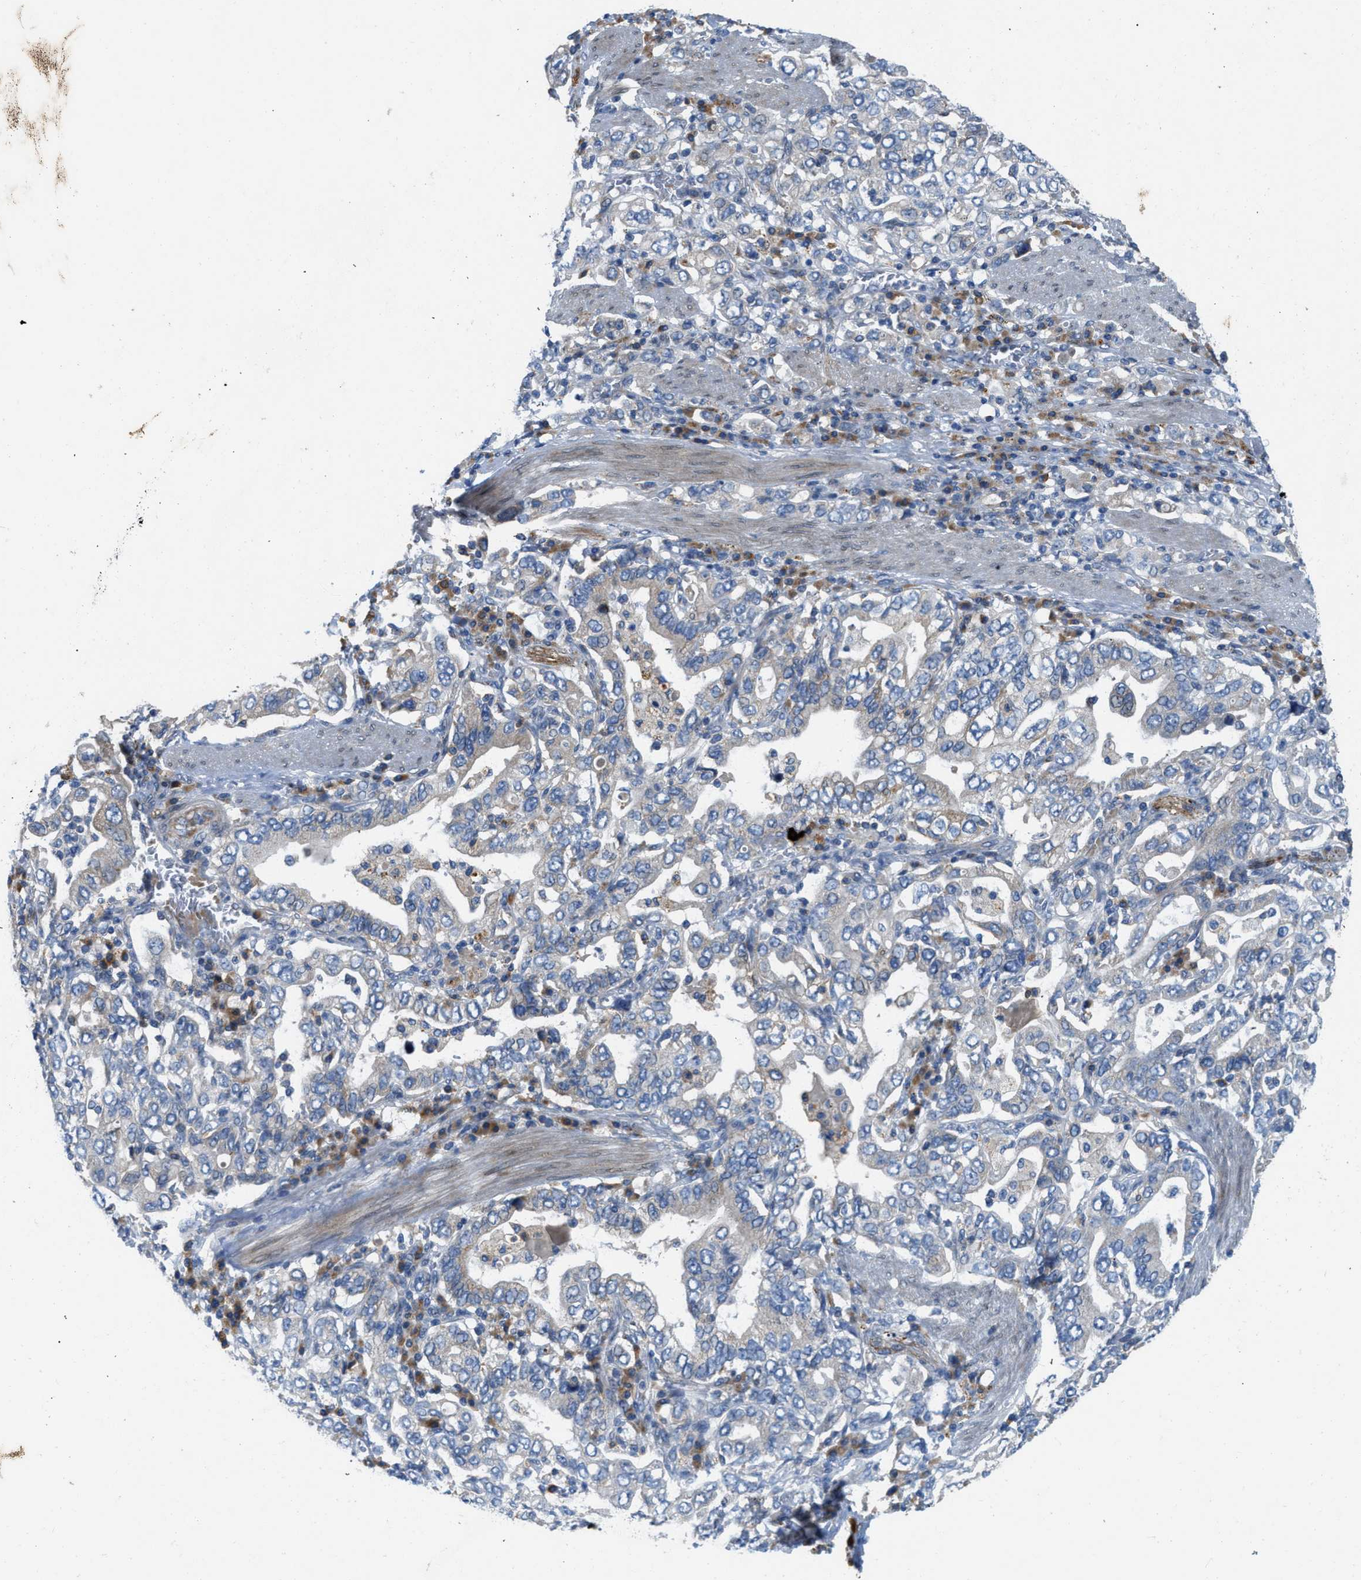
{"staining": {"intensity": "negative", "quantity": "none", "location": "none"}, "tissue": "stomach cancer", "cell_type": "Tumor cells", "image_type": "cancer", "snomed": [{"axis": "morphology", "description": "Adenocarcinoma, NOS"}, {"axis": "topography", "description": "Stomach, upper"}], "caption": "Tumor cells are negative for brown protein staining in adenocarcinoma (stomach). The staining was performed using DAB (3,3'-diaminobenzidine) to visualize the protein expression in brown, while the nuclei were stained in blue with hematoxylin (Magnification: 20x).", "gene": "TMEM248", "patient": {"sex": "male", "age": 62}}